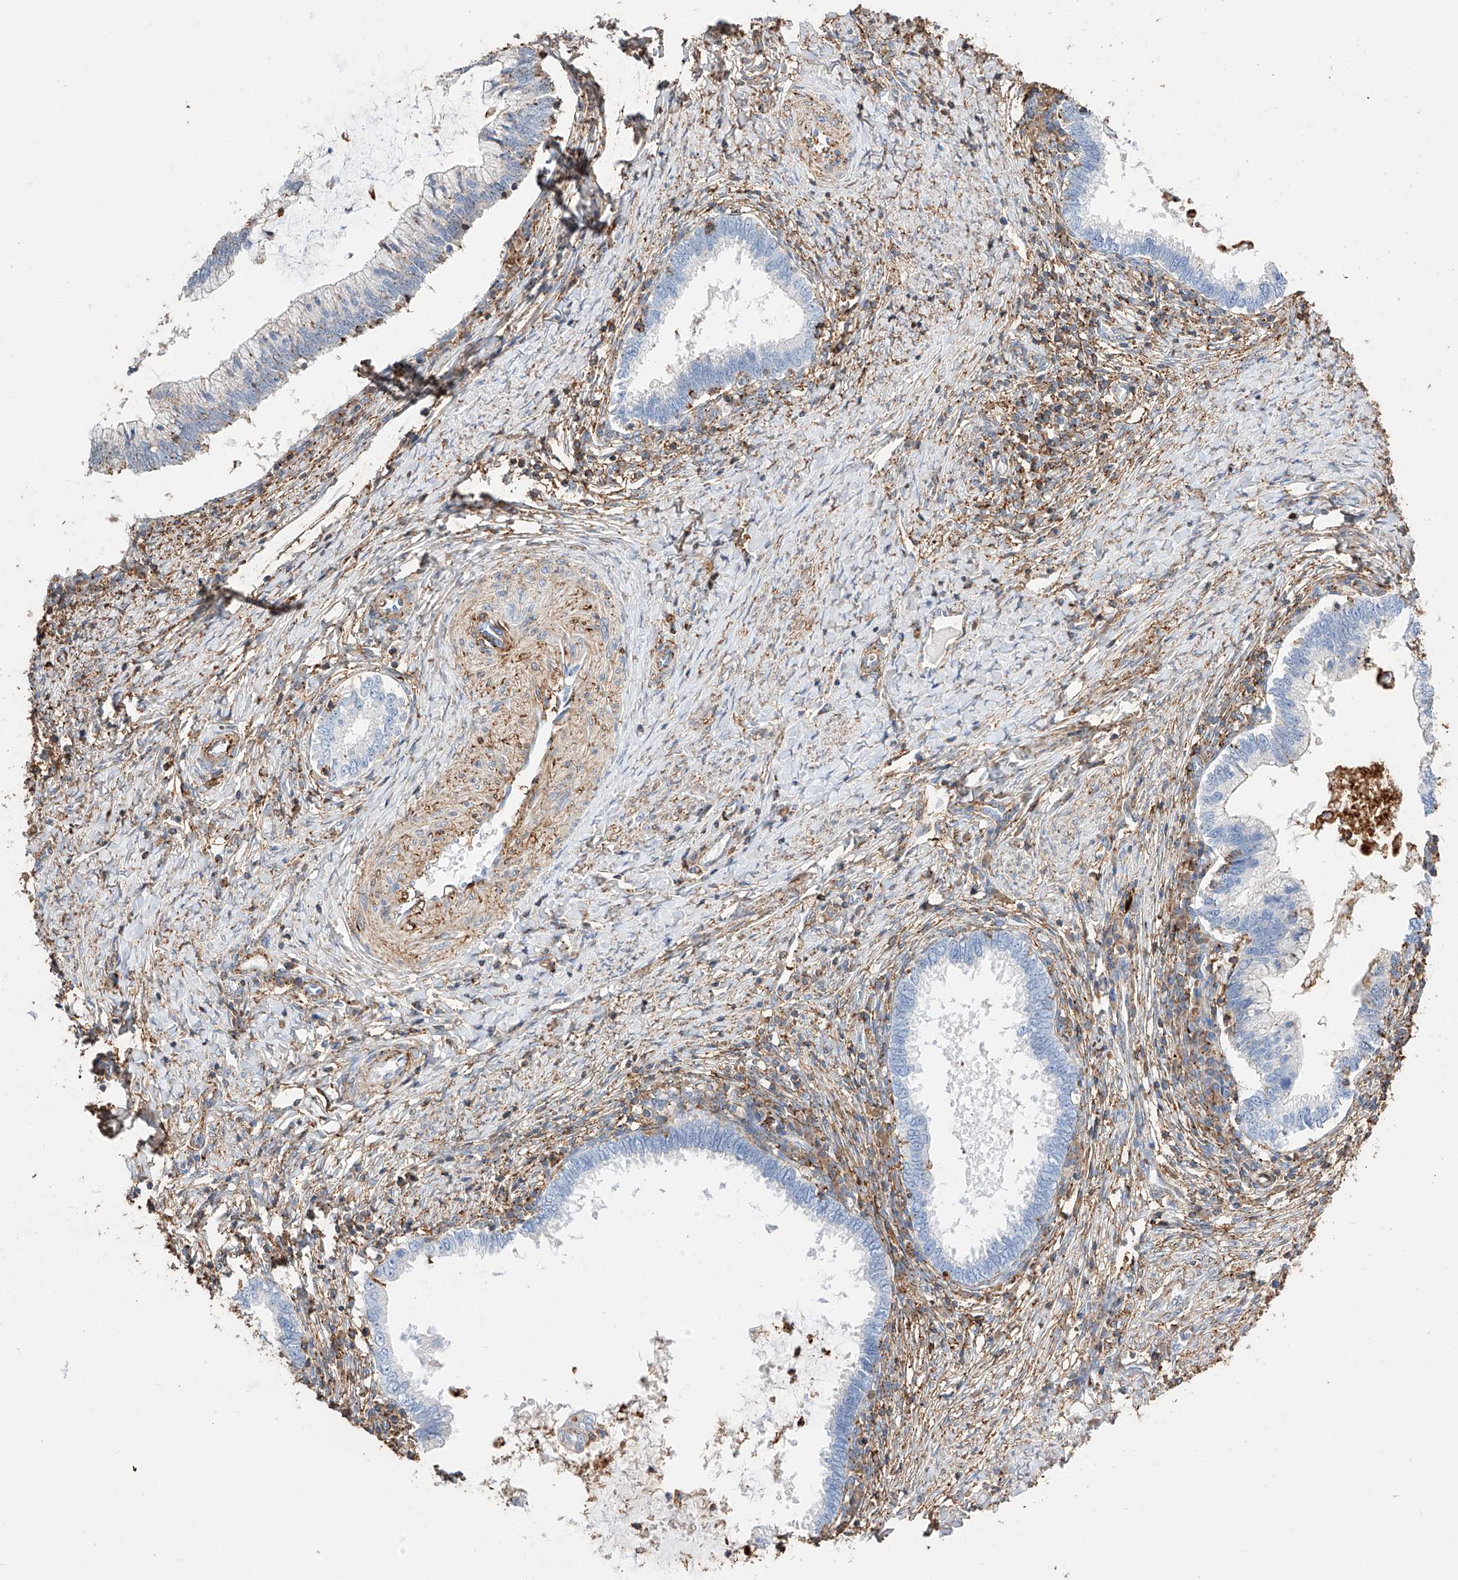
{"staining": {"intensity": "moderate", "quantity": "<25%", "location": "cytoplasmic/membranous"}, "tissue": "cervical cancer", "cell_type": "Tumor cells", "image_type": "cancer", "snomed": [{"axis": "morphology", "description": "Adenocarcinoma, NOS"}, {"axis": "topography", "description": "Cervix"}], "caption": "Immunohistochemical staining of cervical cancer (adenocarcinoma) reveals moderate cytoplasmic/membranous protein staining in about <25% of tumor cells.", "gene": "WFS1", "patient": {"sex": "female", "age": 36}}